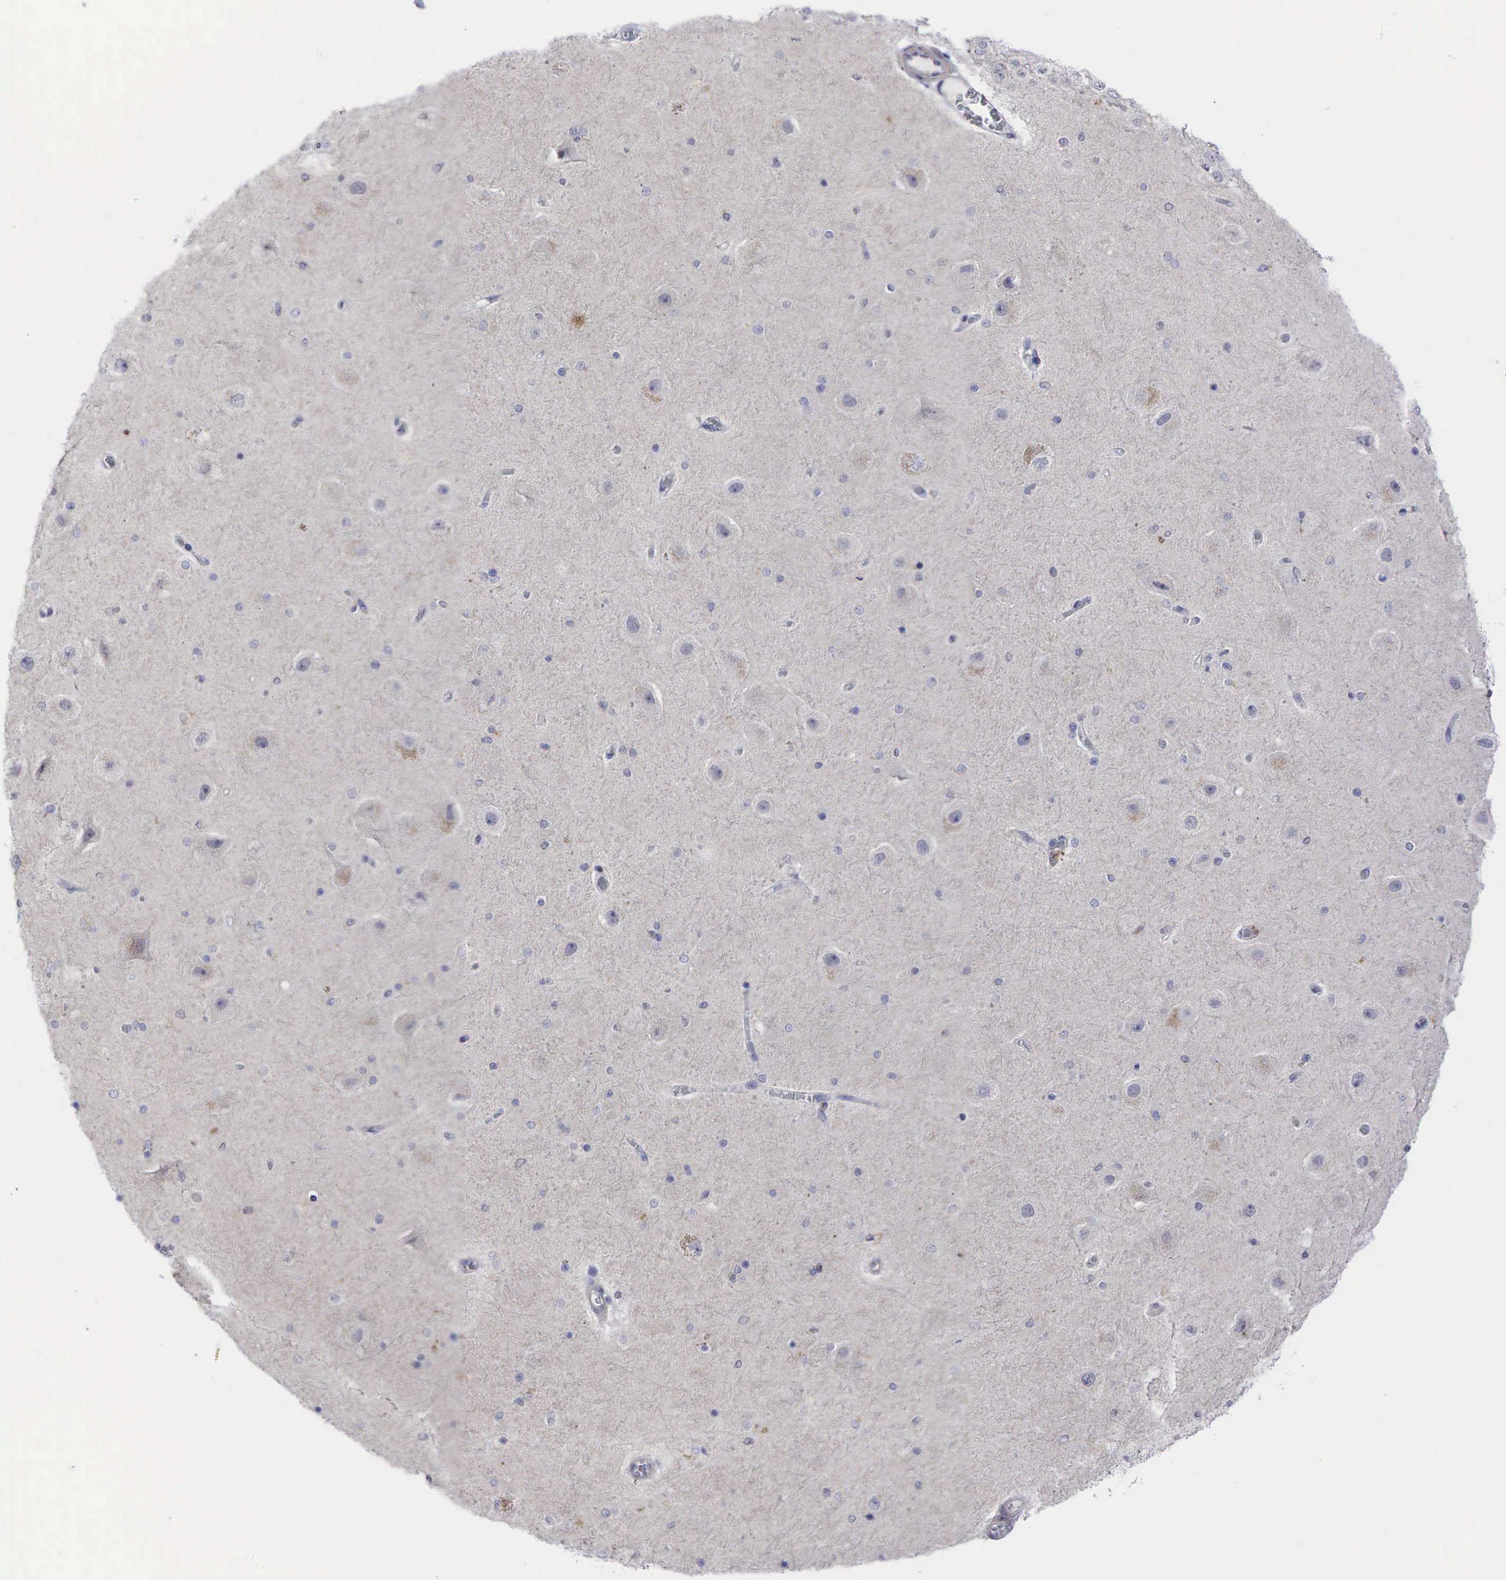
{"staining": {"intensity": "negative", "quantity": "none", "location": "none"}, "tissue": "hippocampus", "cell_type": "Glial cells", "image_type": "normal", "snomed": [{"axis": "morphology", "description": "Normal tissue, NOS"}, {"axis": "topography", "description": "Hippocampus"}], "caption": "IHC of normal hippocampus reveals no positivity in glial cells.", "gene": "CCND1", "patient": {"sex": "female", "age": 54}}